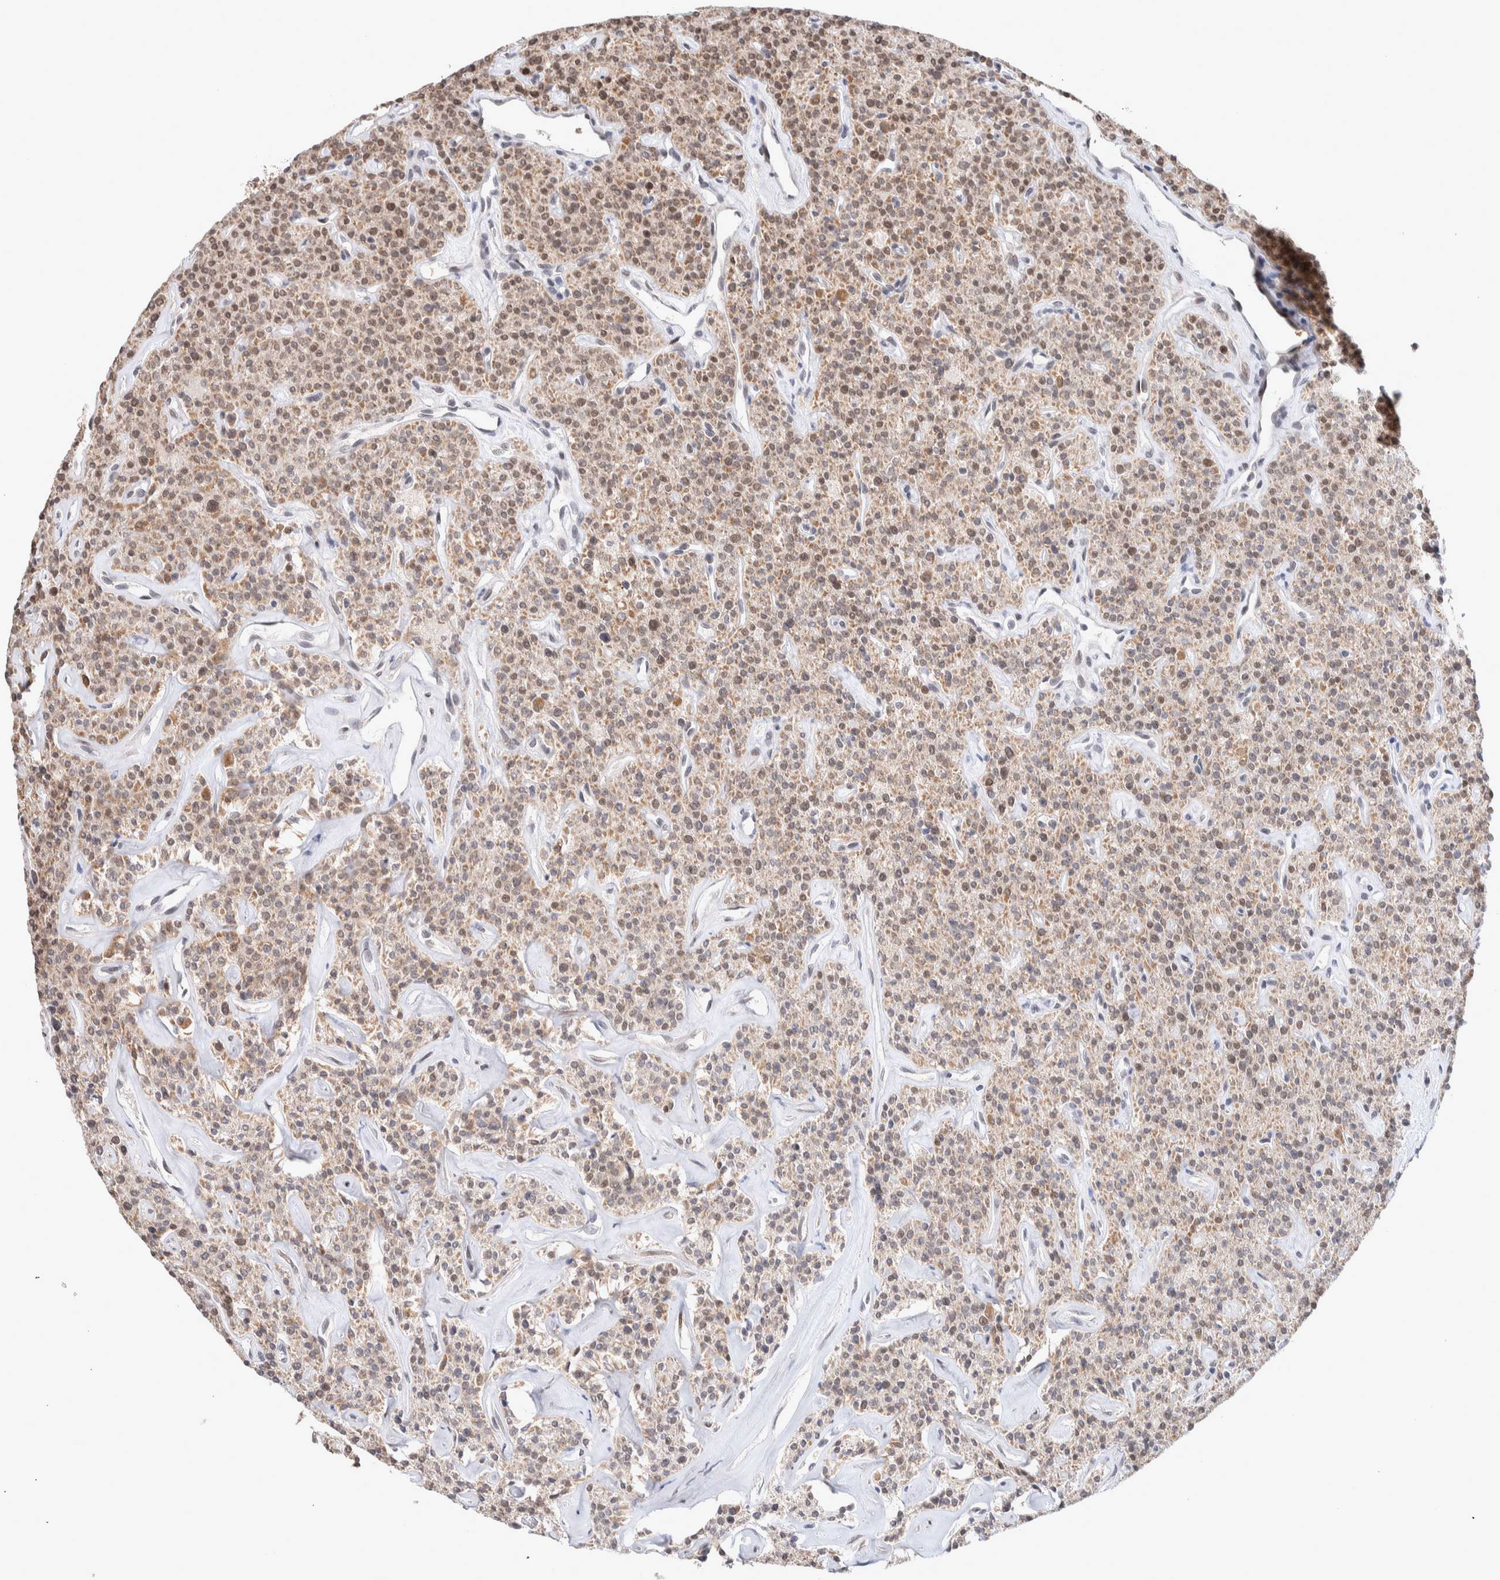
{"staining": {"intensity": "moderate", "quantity": ">75%", "location": "cytoplasmic/membranous,nuclear"}, "tissue": "parathyroid gland", "cell_type": "Glandular cells", "image_type": "normal", "snomed": [{"axis": "morphology", "description": "Normal tissue, NOS"}, {"axis": "topography", "description": "Parathyroid gland"}], "caption": "Protein expression analysis of normal parathyroid gland displays moderate cytoplasmic/membranous,nuclear staining in approximately >75% of glandular cells.", "gene": "CRAT", "patient": {"sex": "male", "age": 46}}